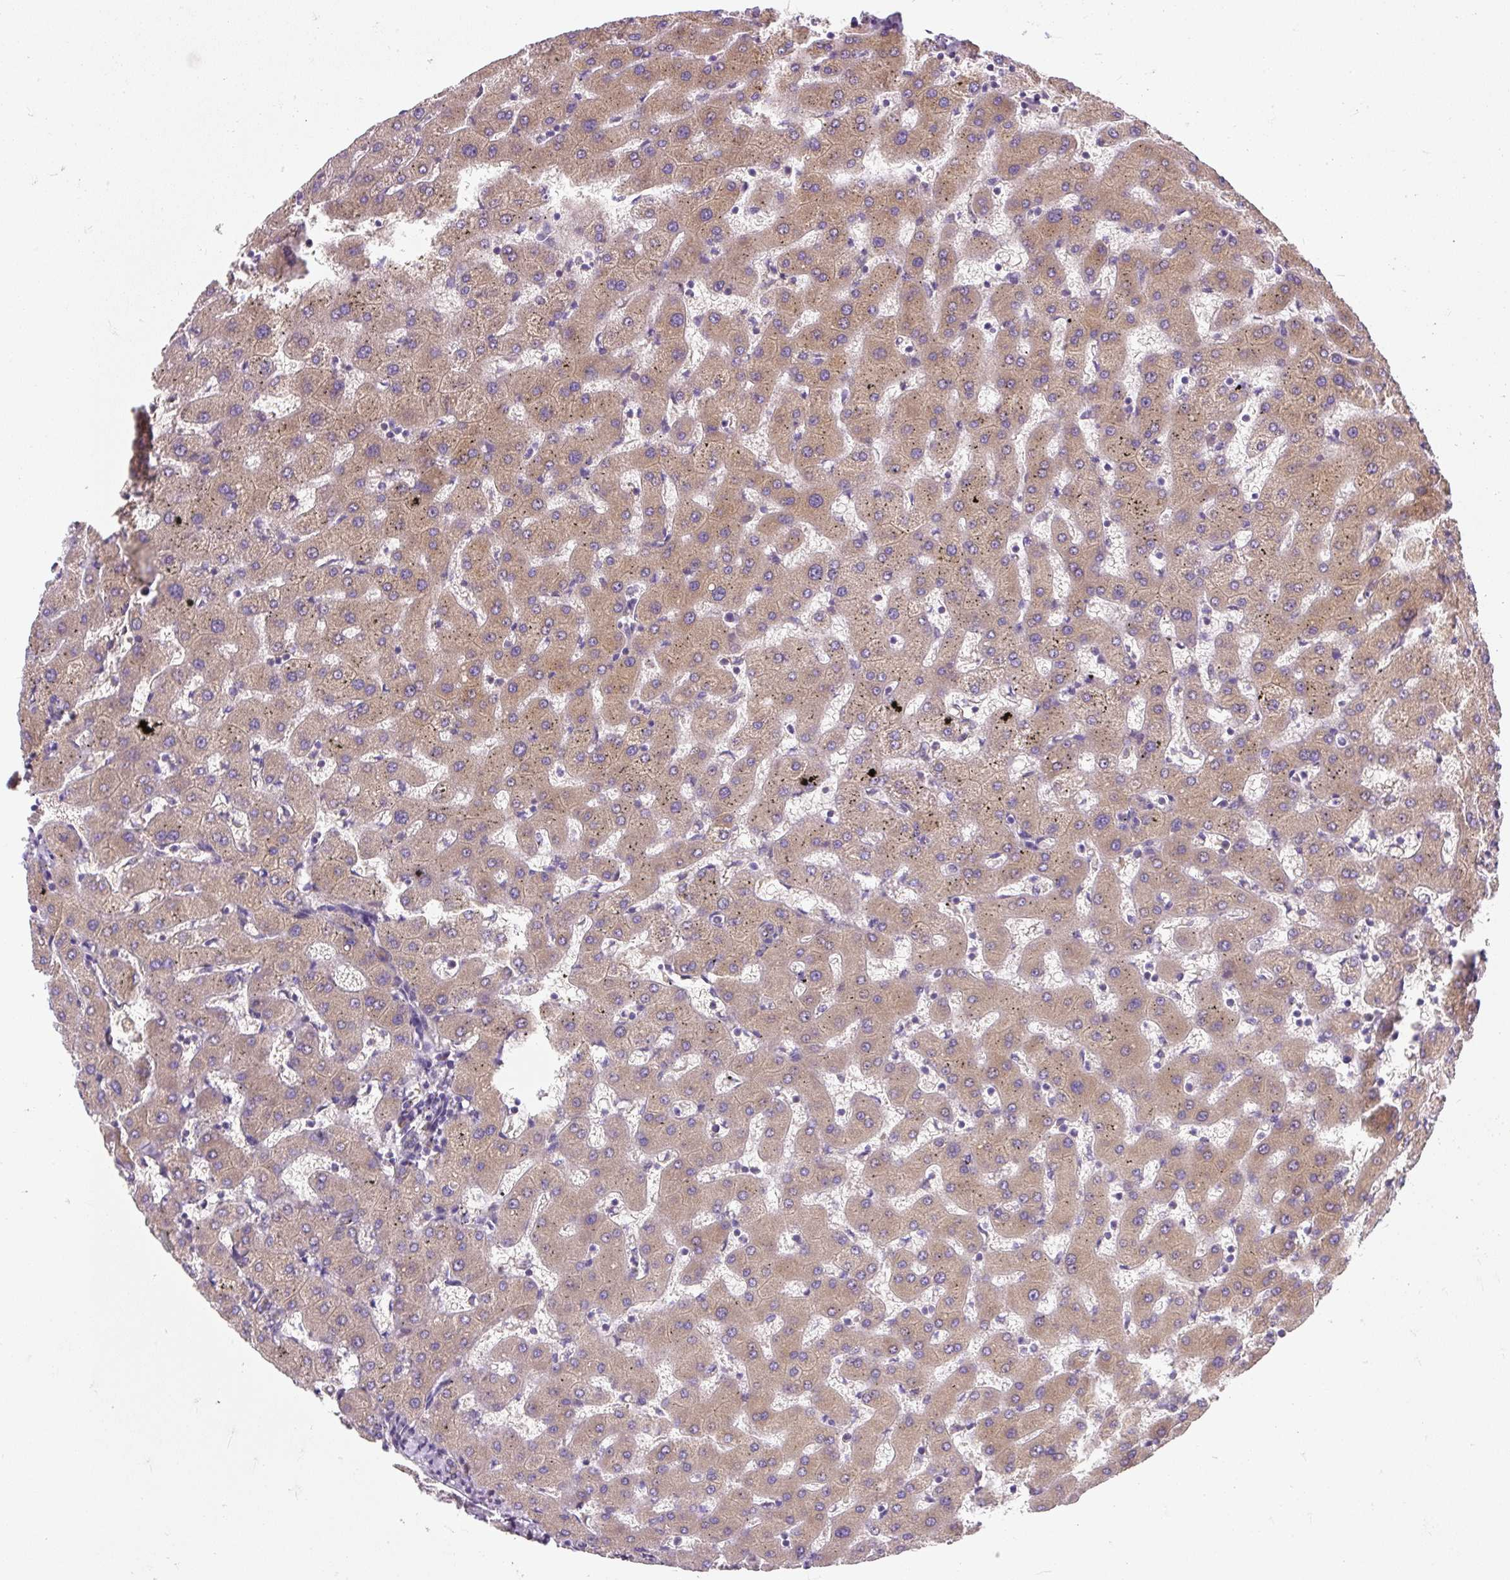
{"staining": {"intensity": "weak", "quantity": ">75%", "location": "cytoplasmic/membranous"}, "tissue": "liver", "cell_type": "Cholangiocytes", "image_type": "normal", "snomed": [{"axis": "morphology", "description": "Normal tissue, NOS"}, {"axis": "topography", "description": "Liver"}], "caption": "This is an image of immunohistochemistry staining of benign liver, which shows weak positivity in the cytoplasmic/membranous of cholangiocytes.", "gene": "CYP20A1", "patient": {"sex": "female", "age": 63}}